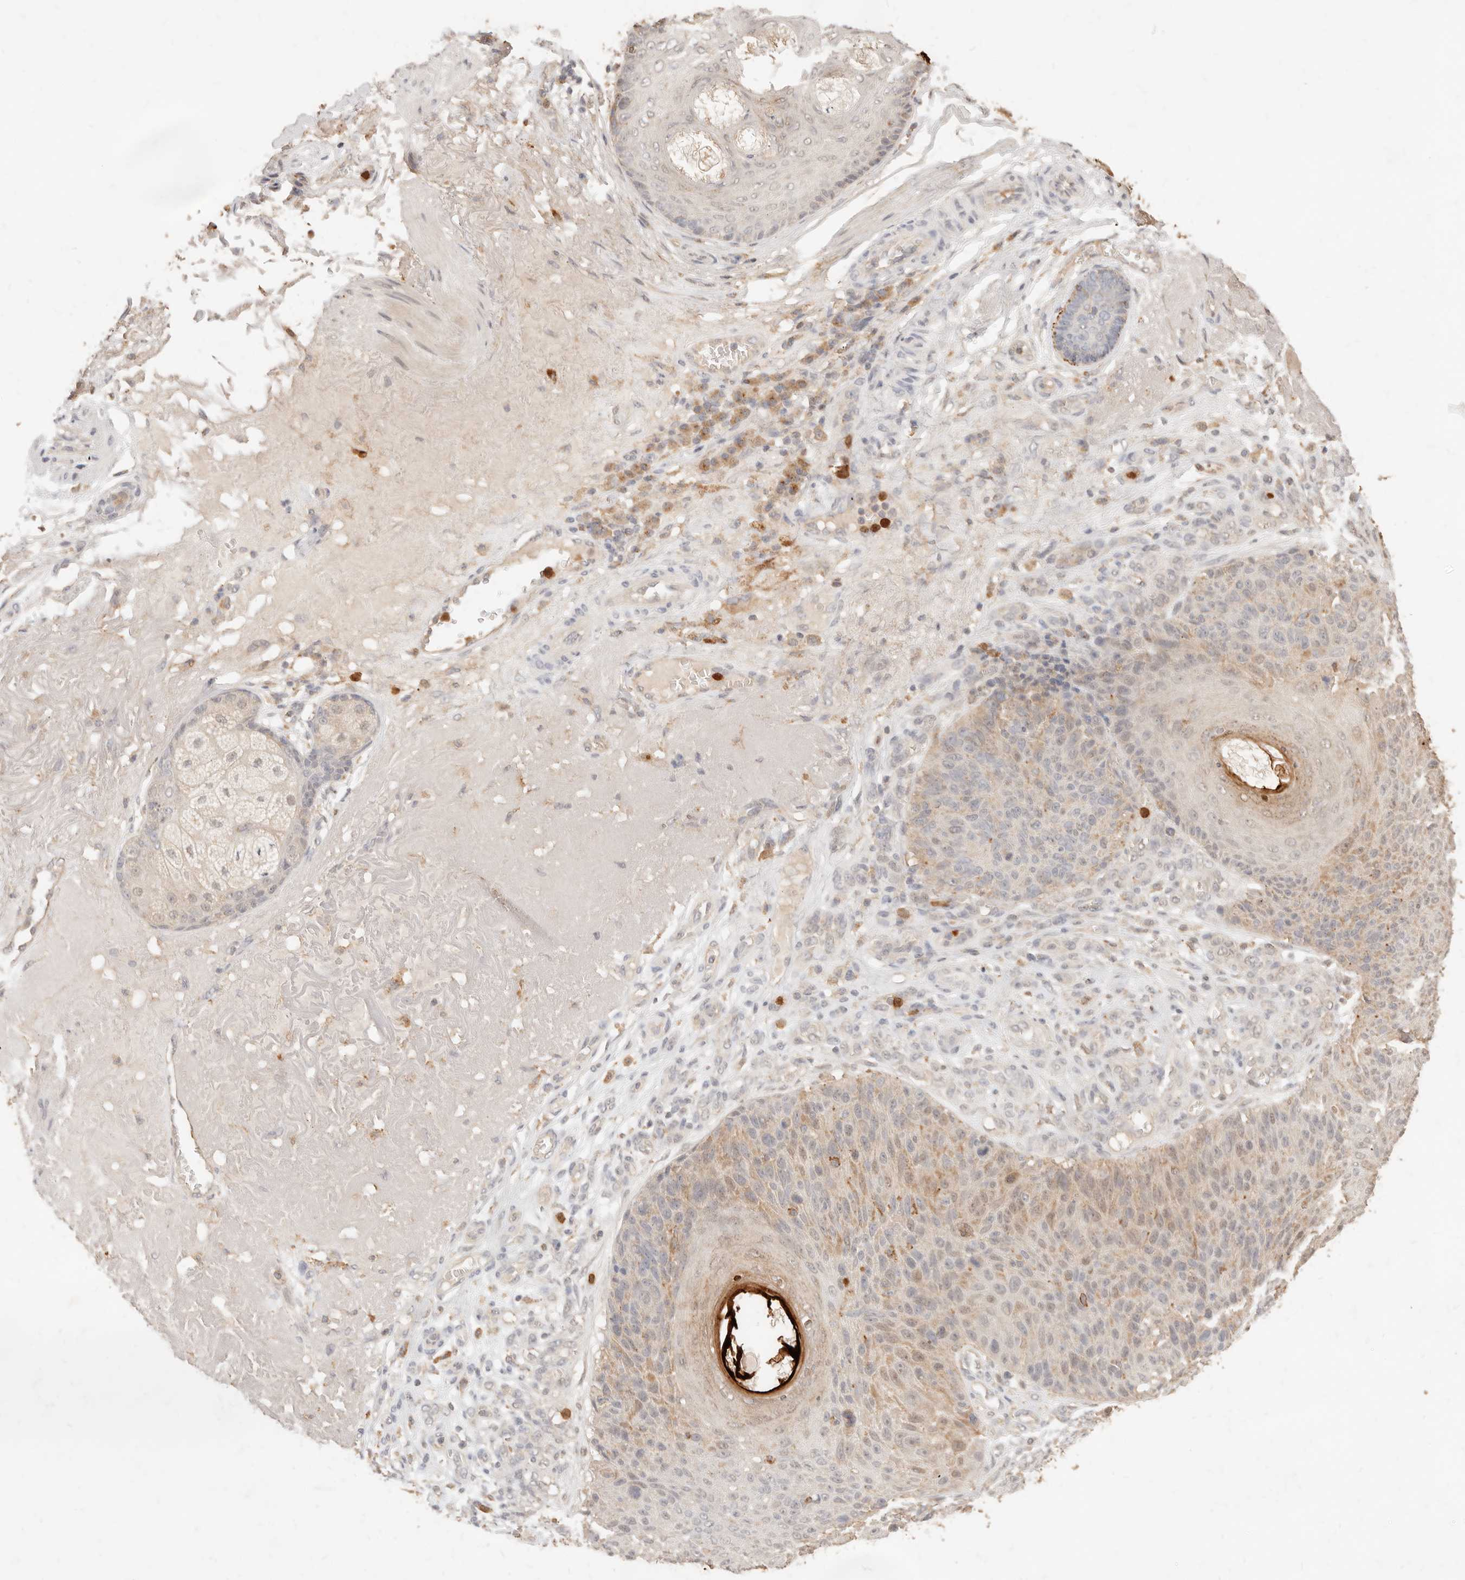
{"staining": {"intensity": "weak", "quantity": "25%-75%", "location": "cytoplasmic/membranous"}, "tissue": "skin cancer", "cell_type": "Tumor cells", "image_type": "cancer", "snomed": [{"axis": "morphology", "description": "Squamous cell carcinoma, NOS"}, {"axis": "topography", "description": "Skin"}], "caption": "Protein expression analysis of human skin cancer reveals weak cytoplasmic/membranous expression in approximately 25%-75% of tumor cells. (Brightfield microscopy of DAB IHC at high magnification).", "gene": "TMTC2", "patient": {"sex": "female", "age": 88}}